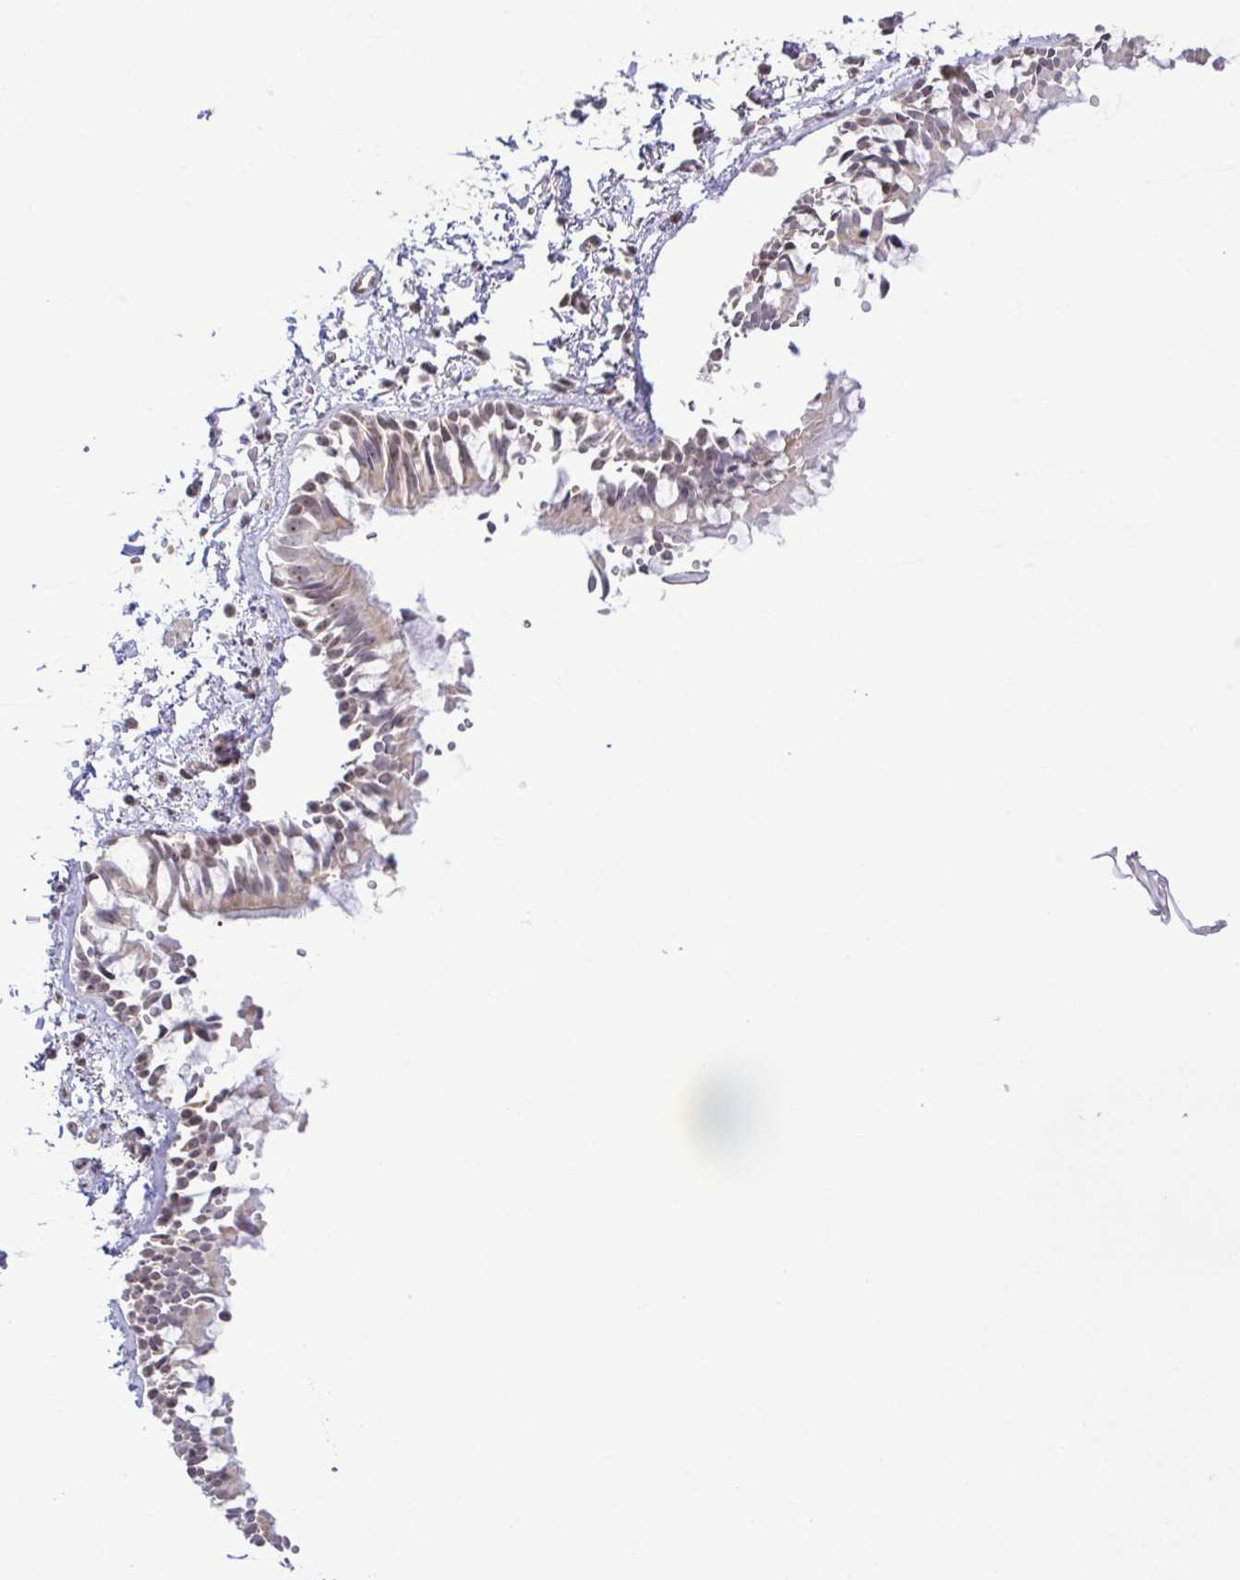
{"staining": {"intensity": "weak", "quantity": "25%-75%", "location": "nuclear"}, "tissue": "bronchus", "cell_type": "Respiratory epithelial cells", "image_type": "normal", "snomed": [{"axis": "morphology", "description": "Normal tissue, NOS"}, {"axis": "topography", "description": "Bronchus"}], "caption": "About 25%-75% of respiratory epithelial cells in benign human bronchus exhibit weak nuclear protein expression as visualized by brown immunohistochemical staining.", "gene": "RSL24D1", "patient": {"sex": "female", "age": 59}}